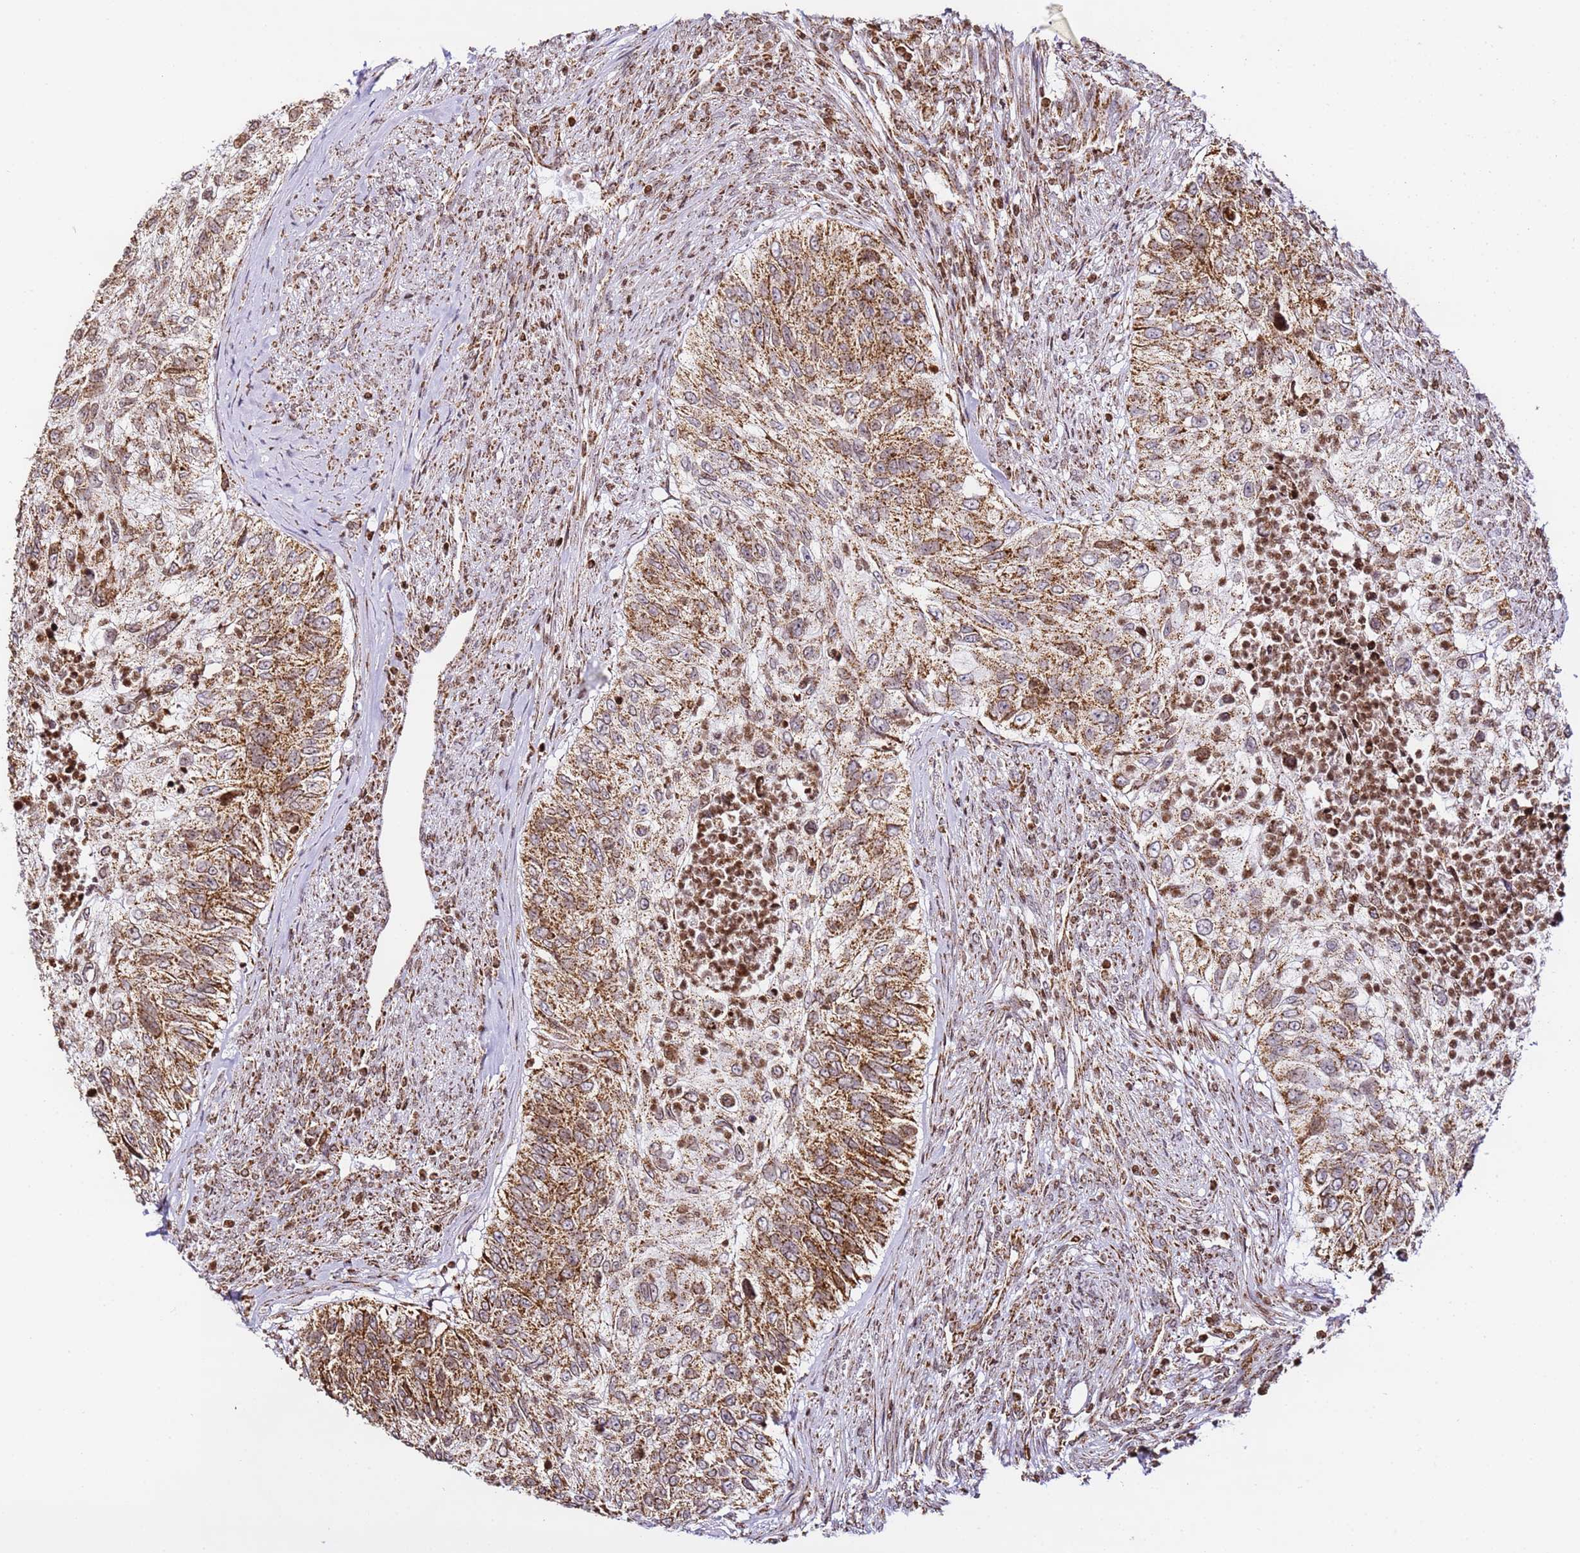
{"staining": {"intensity": "strong", "quantity": ">75%", "location": "cytoplasmic/membranous"}, "tissue": "urothelial cancer", "cell_type": "Tumor cells", "image_type": "cancer", "snomed": [{"axis": "morphology", "description": "Urothelial carcinoma, High grade"}, {"axis": "topography", "description": "Urinary bladder"}], "caption": "This is an image of IHC staining of high-grade urothelial carcinoma, which shows strong expression in the cytoplasmic/membranous of tumor cells.", "gene": "HSPE1", "patient": {"sex": "female", "age": 60}}